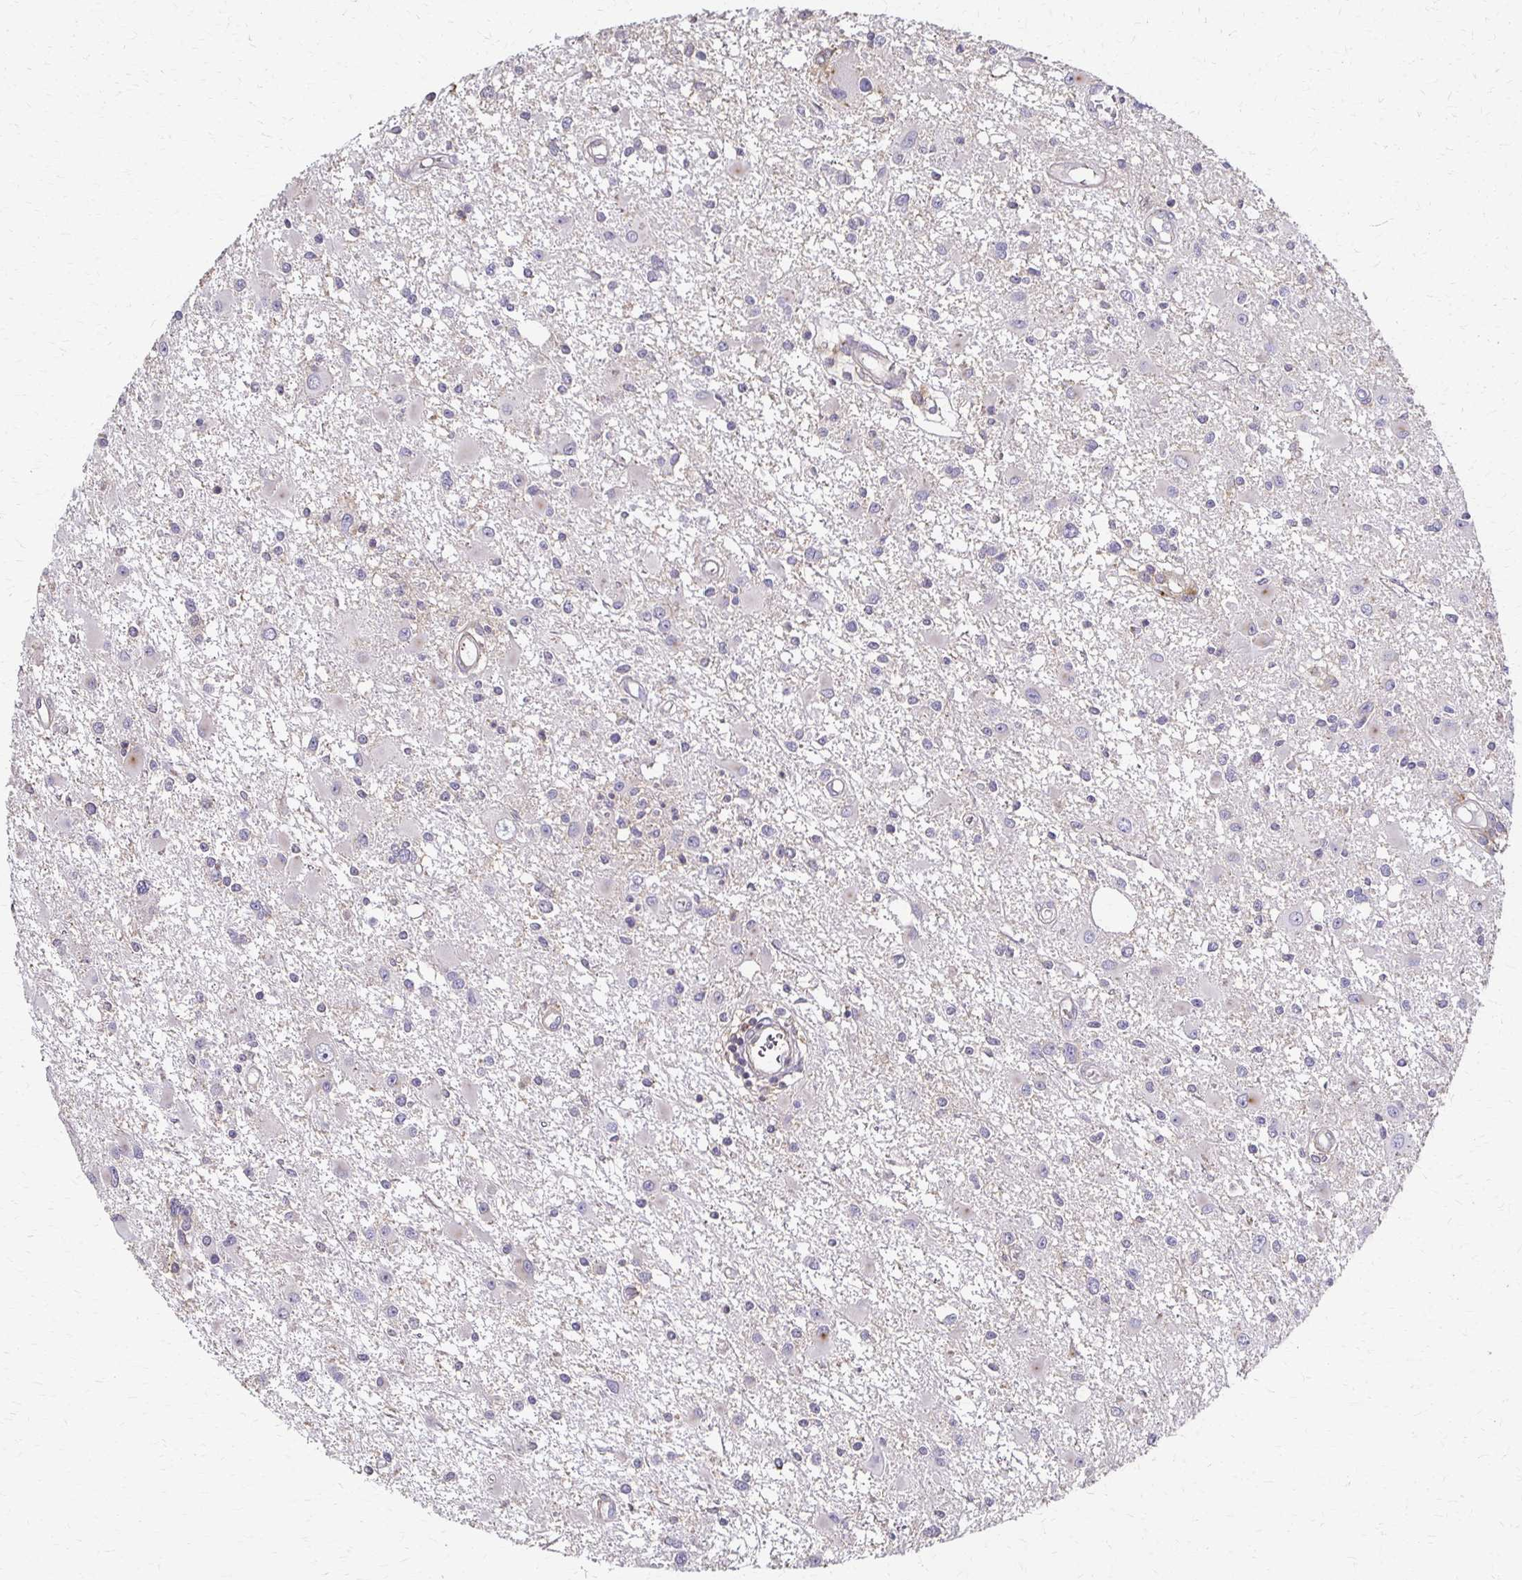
{"staining": {"intensity": "negative", "quantity": "none", "location": "none"}, "tissue": "glioma", "cell_type": "Tumor cells", "image_type": "cancer", "snomed": [{"axis": "morphology", "description": "Glioma, malignant, High grade"}, {"axis": "topography", "description": "Brain"}], "caption": "A photomicrograph of high-grade glioma (malignant) stained for a protein shows no brown staining in tumor cells.", "gene": "C1QTNF7", "patient": {"sex": "male", "age": 54}}